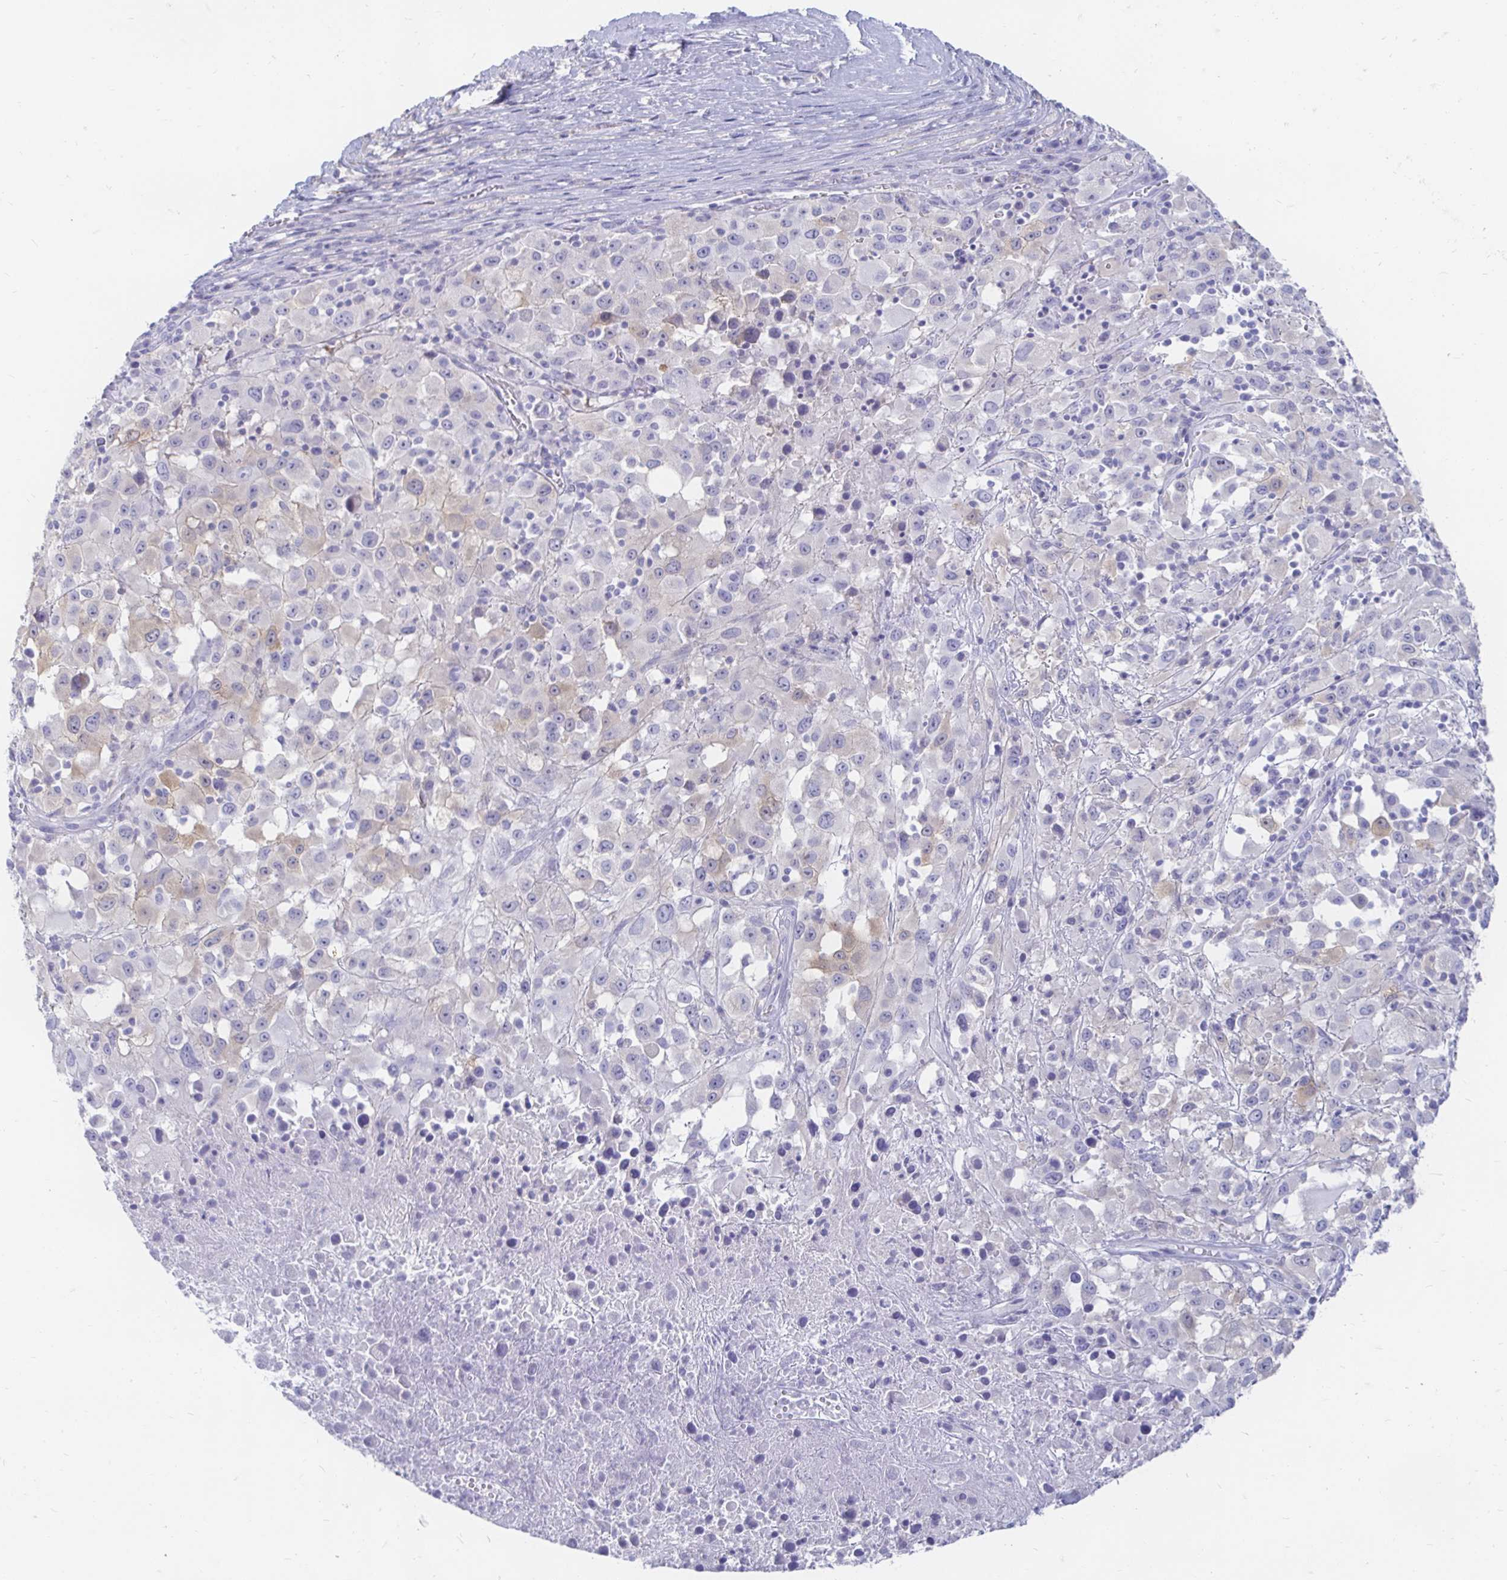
{"staining": {"intensity": "weak", "quantity": "<25%", "location": "cytoplasmic/membranous"}, "tissue": "melanoma", "cell_type": "Tumor cells", "image_type": "cancer", "snomed": [{"axis": "morphology", "description": "Malignant melanoma, Metastatic site"}, {"axis": "topography", "description": "Soft tissue"}], "caption": "Tumor cells are negative for brown protein staining in melanoma. The staining was performed using DAB to visualize the protein expression in brown, while the nuclei were stained in blue with hematoxylin (Magnification: 20x).", "gene": "PEG10", "patient": {"sex": "male", "age": 50}}